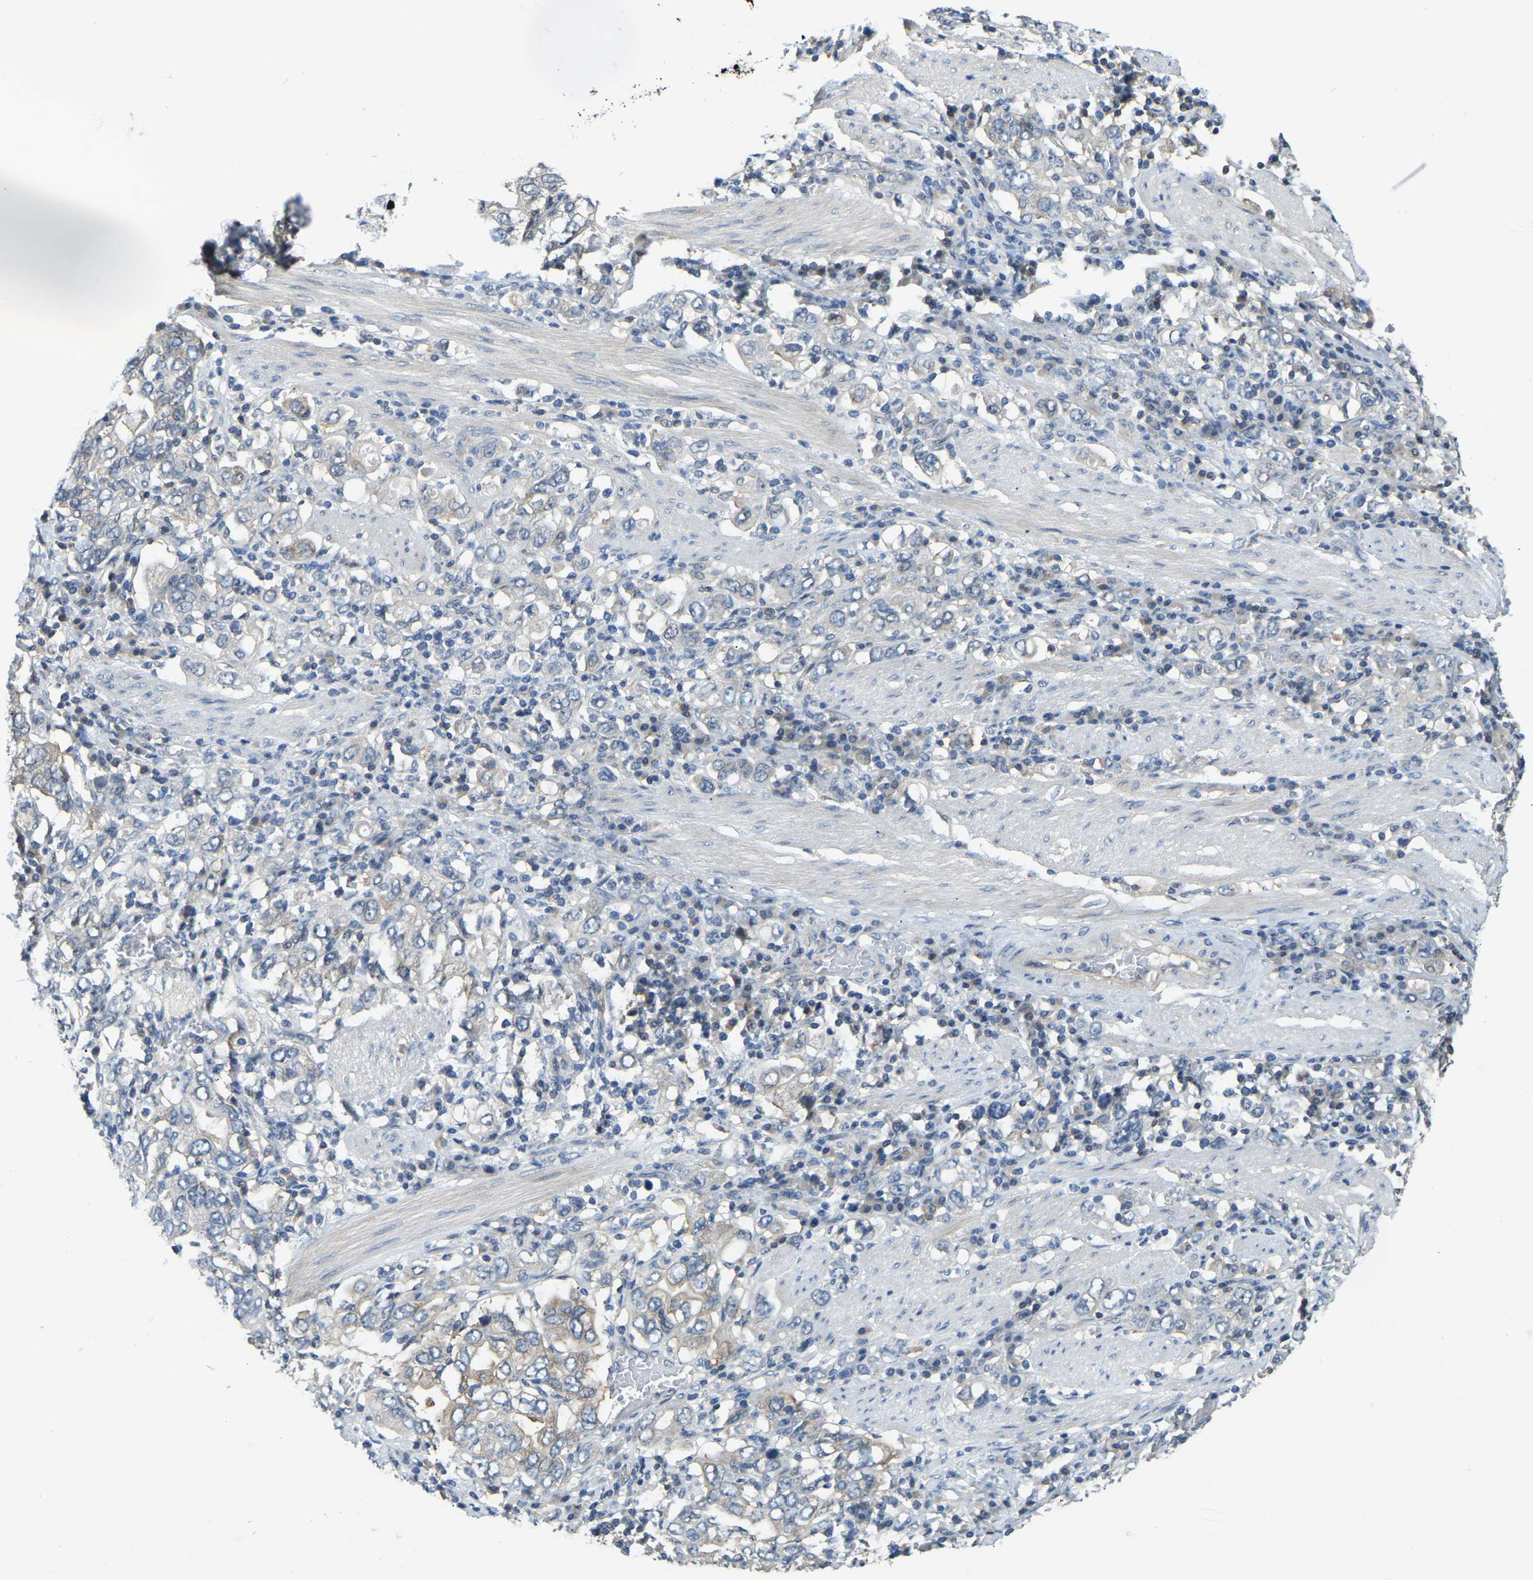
{"staining": {"intensity": "weak", "quantity": "<25%", "location": "cytoplasmic/membranous"}, "tissue": "stomach cancer", "cell_type": "Tumor cells", "image_type": "cancer", "snomed": [{"axis": "morphology", "description": "Adenocarcinoma, NOS"}, {"axis": "topography", "description": "Stomach, upper"}], "caption": "This is a histopathology image of IHC staining of stomach cancer, which shows no positivity in tumor cells.", "gene": "AHNAK", "patient": {"sex": "male", "age": 62}}